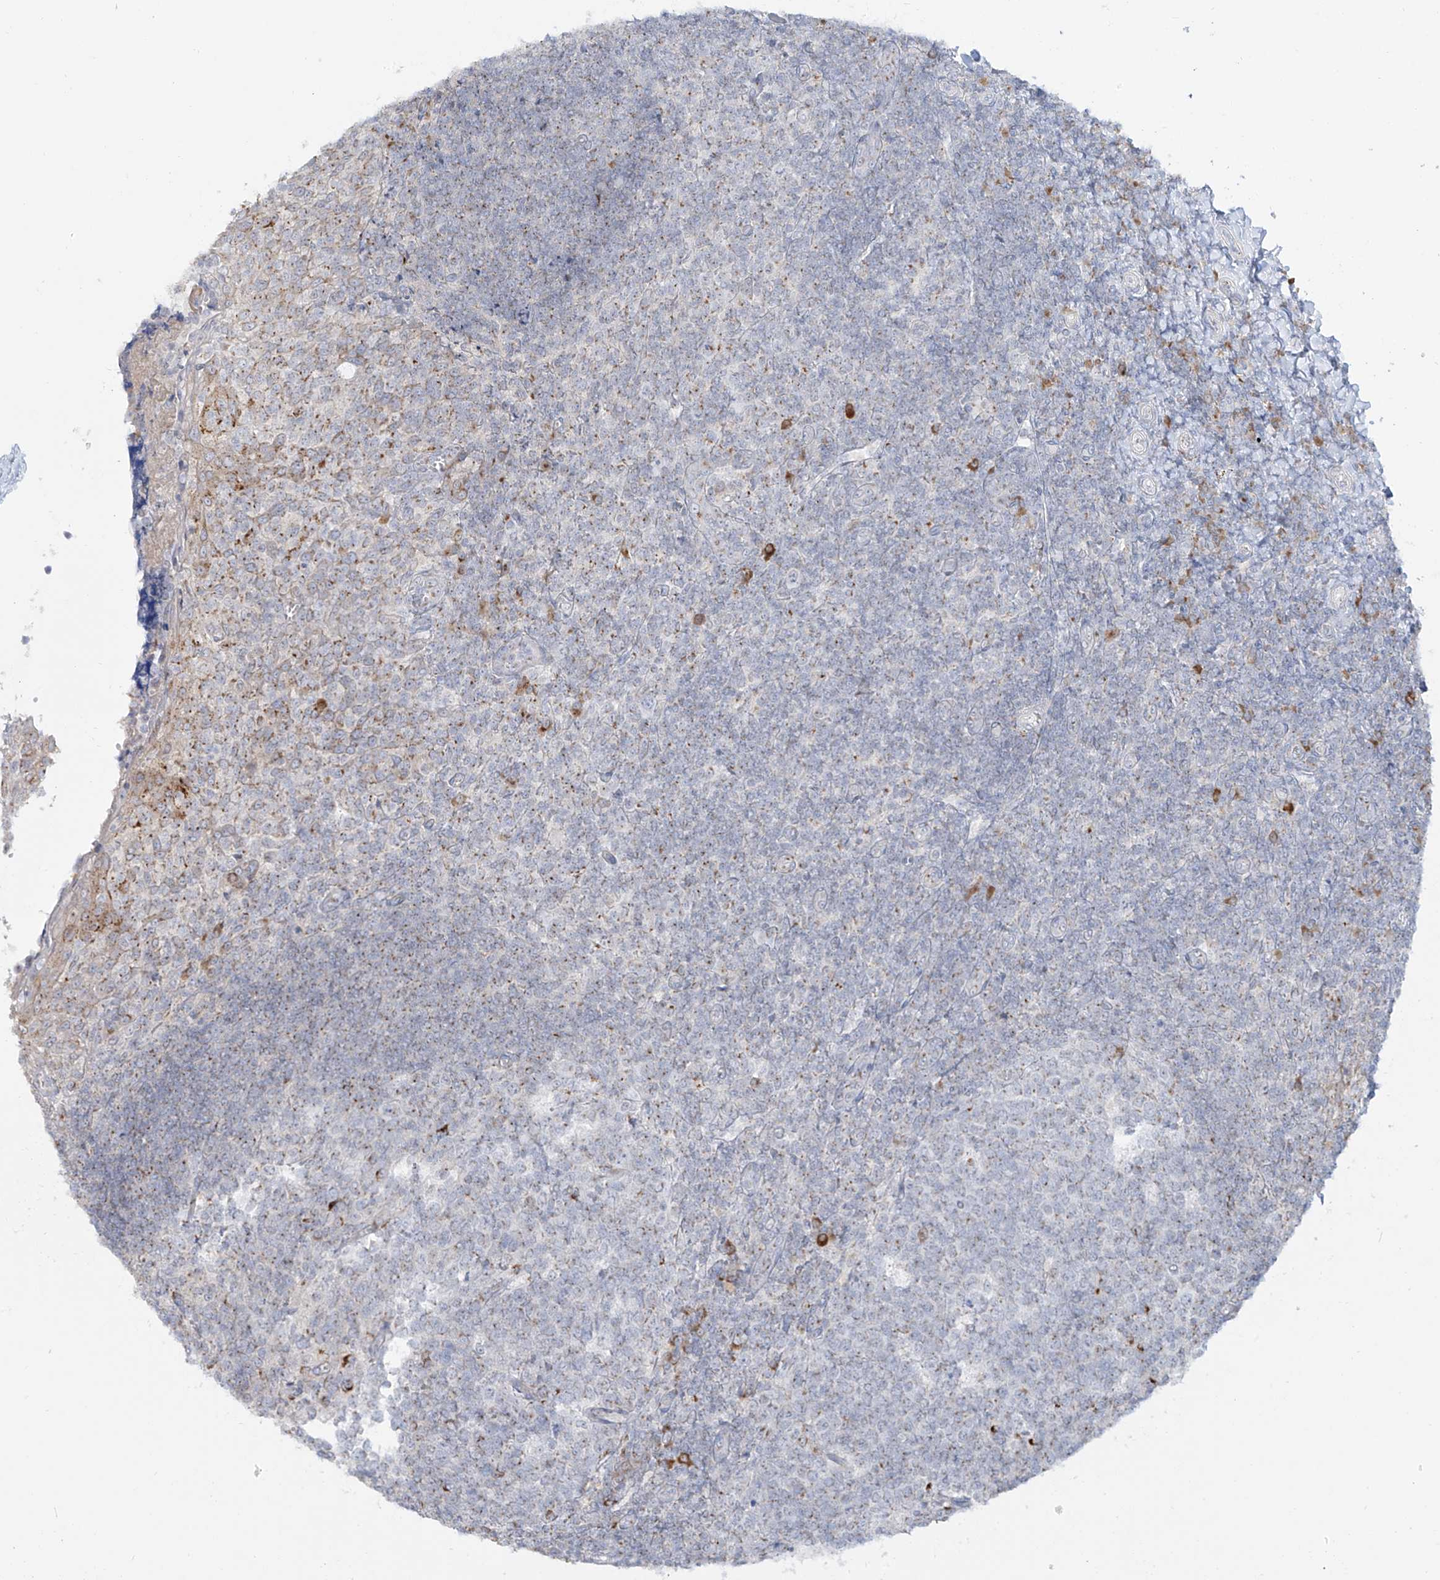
{"staining": {"intensity": "moderate", "quantity": "<25%", "location": "cytoplasmic/membranous"}, "tissue": "tonsil", "cell_type": "Germinal center cells", "image_type": "normal", "snomed": [{"axis": "morphology", "description": "Normal tissue, NOS"}, {"axis": "topography", "description": "Tonsil"}], "caption": "A histopathology image showing moderate cytoplasmic/membranous expression in about <25% of germinal center cells in normal tonsil, as visualized by brown immunohistochemical staining.", "gene": "BSDC1", "patient": {"sex": "female", "age": 19}}